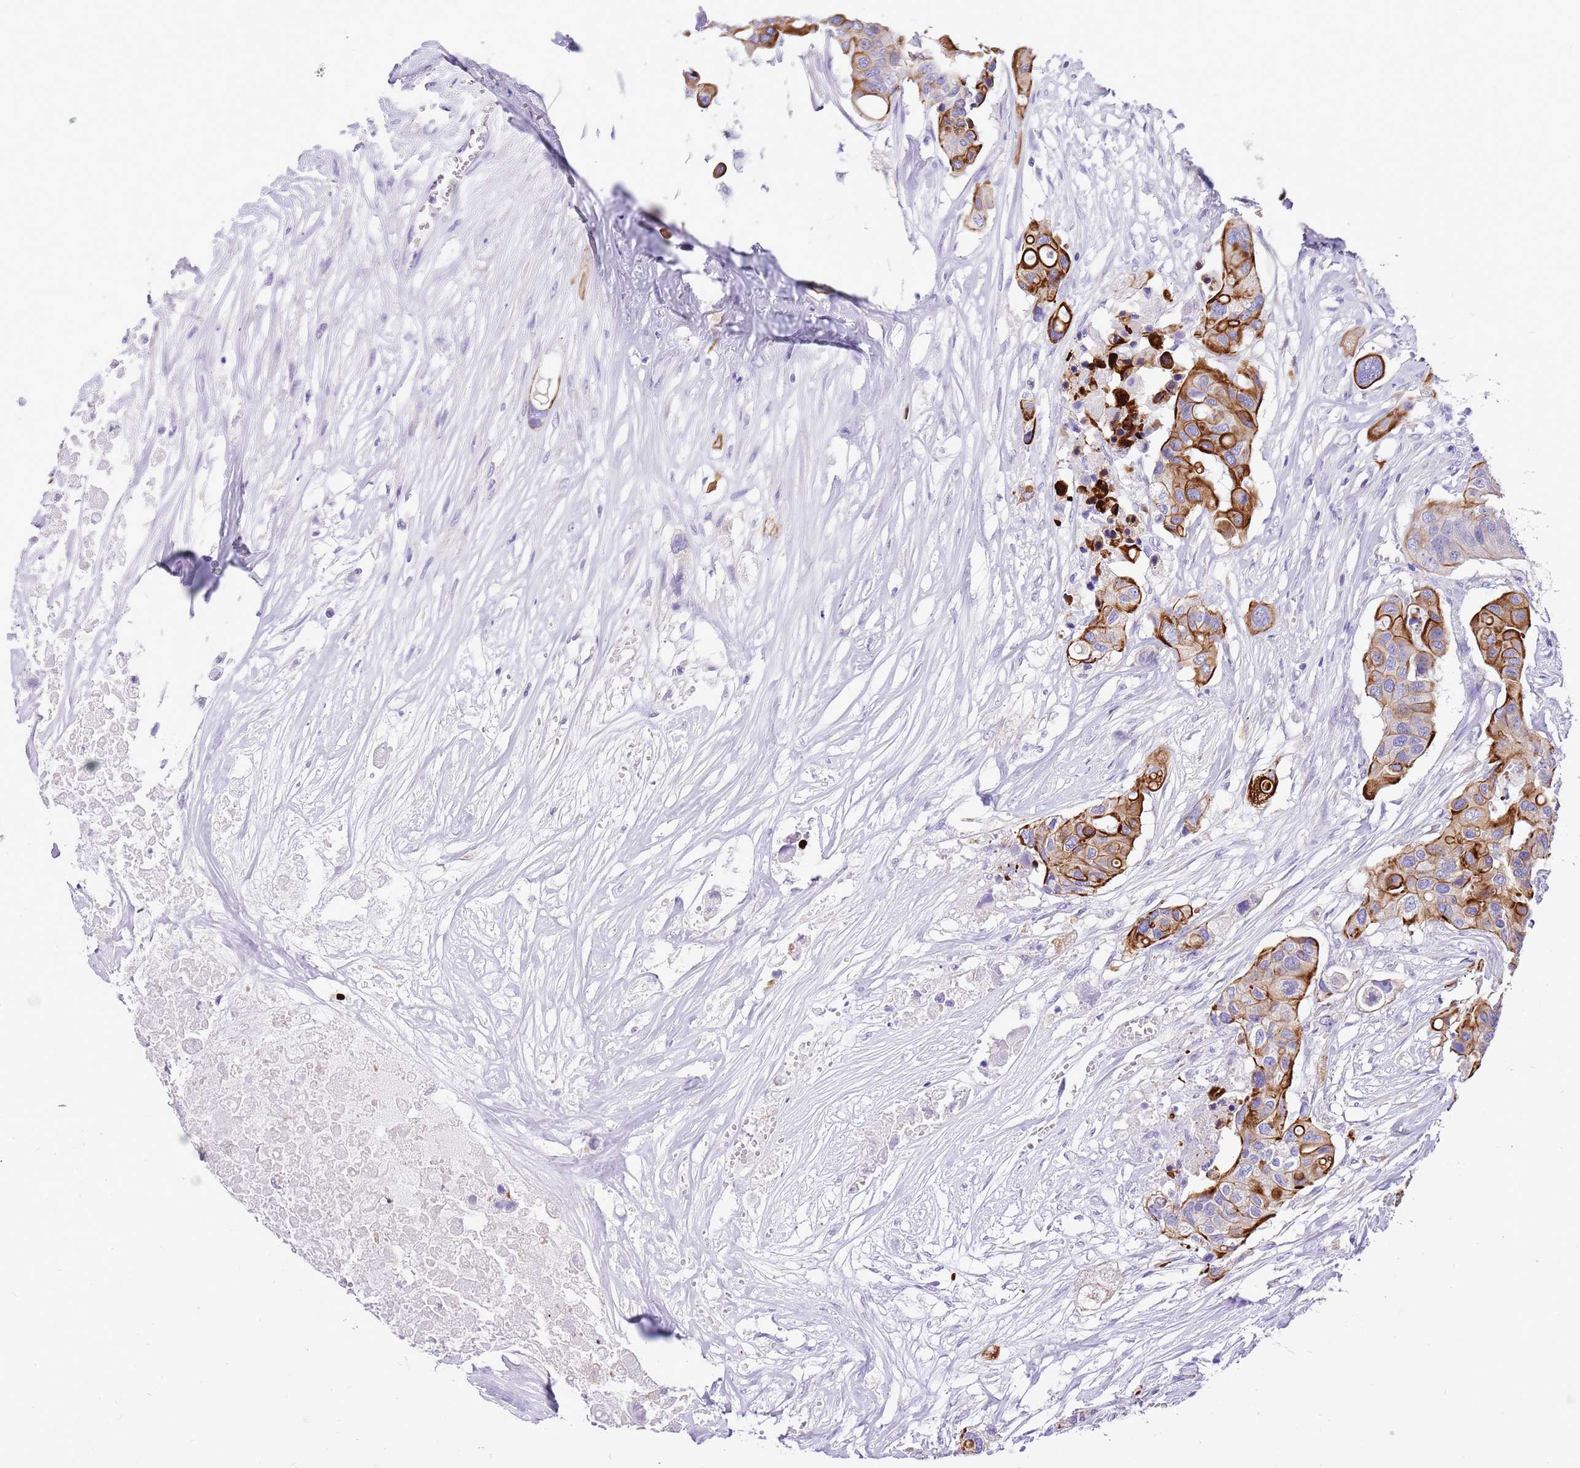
{"staining": {"intensity": "moderate", "quantity": ">75%", "location": "cytoplasmic/membranous"}, "tissue": "colorectal cancer", "cell_type": "Tumor cells", "image_type": "cancer", "snomed": [{"axis": "morphology", "description": "Adenocarcinoma, NOS"}, {"axis": "topography", "description": "Colon"}], "caption": "Immunohistochemical staining of colorectal cancer shows moderate cytoplasmic/membranous protein expression in approximately >75% of tumor cells.", "gene": "R3HDM4", "patient": {"sex": "male", "age": 77}}